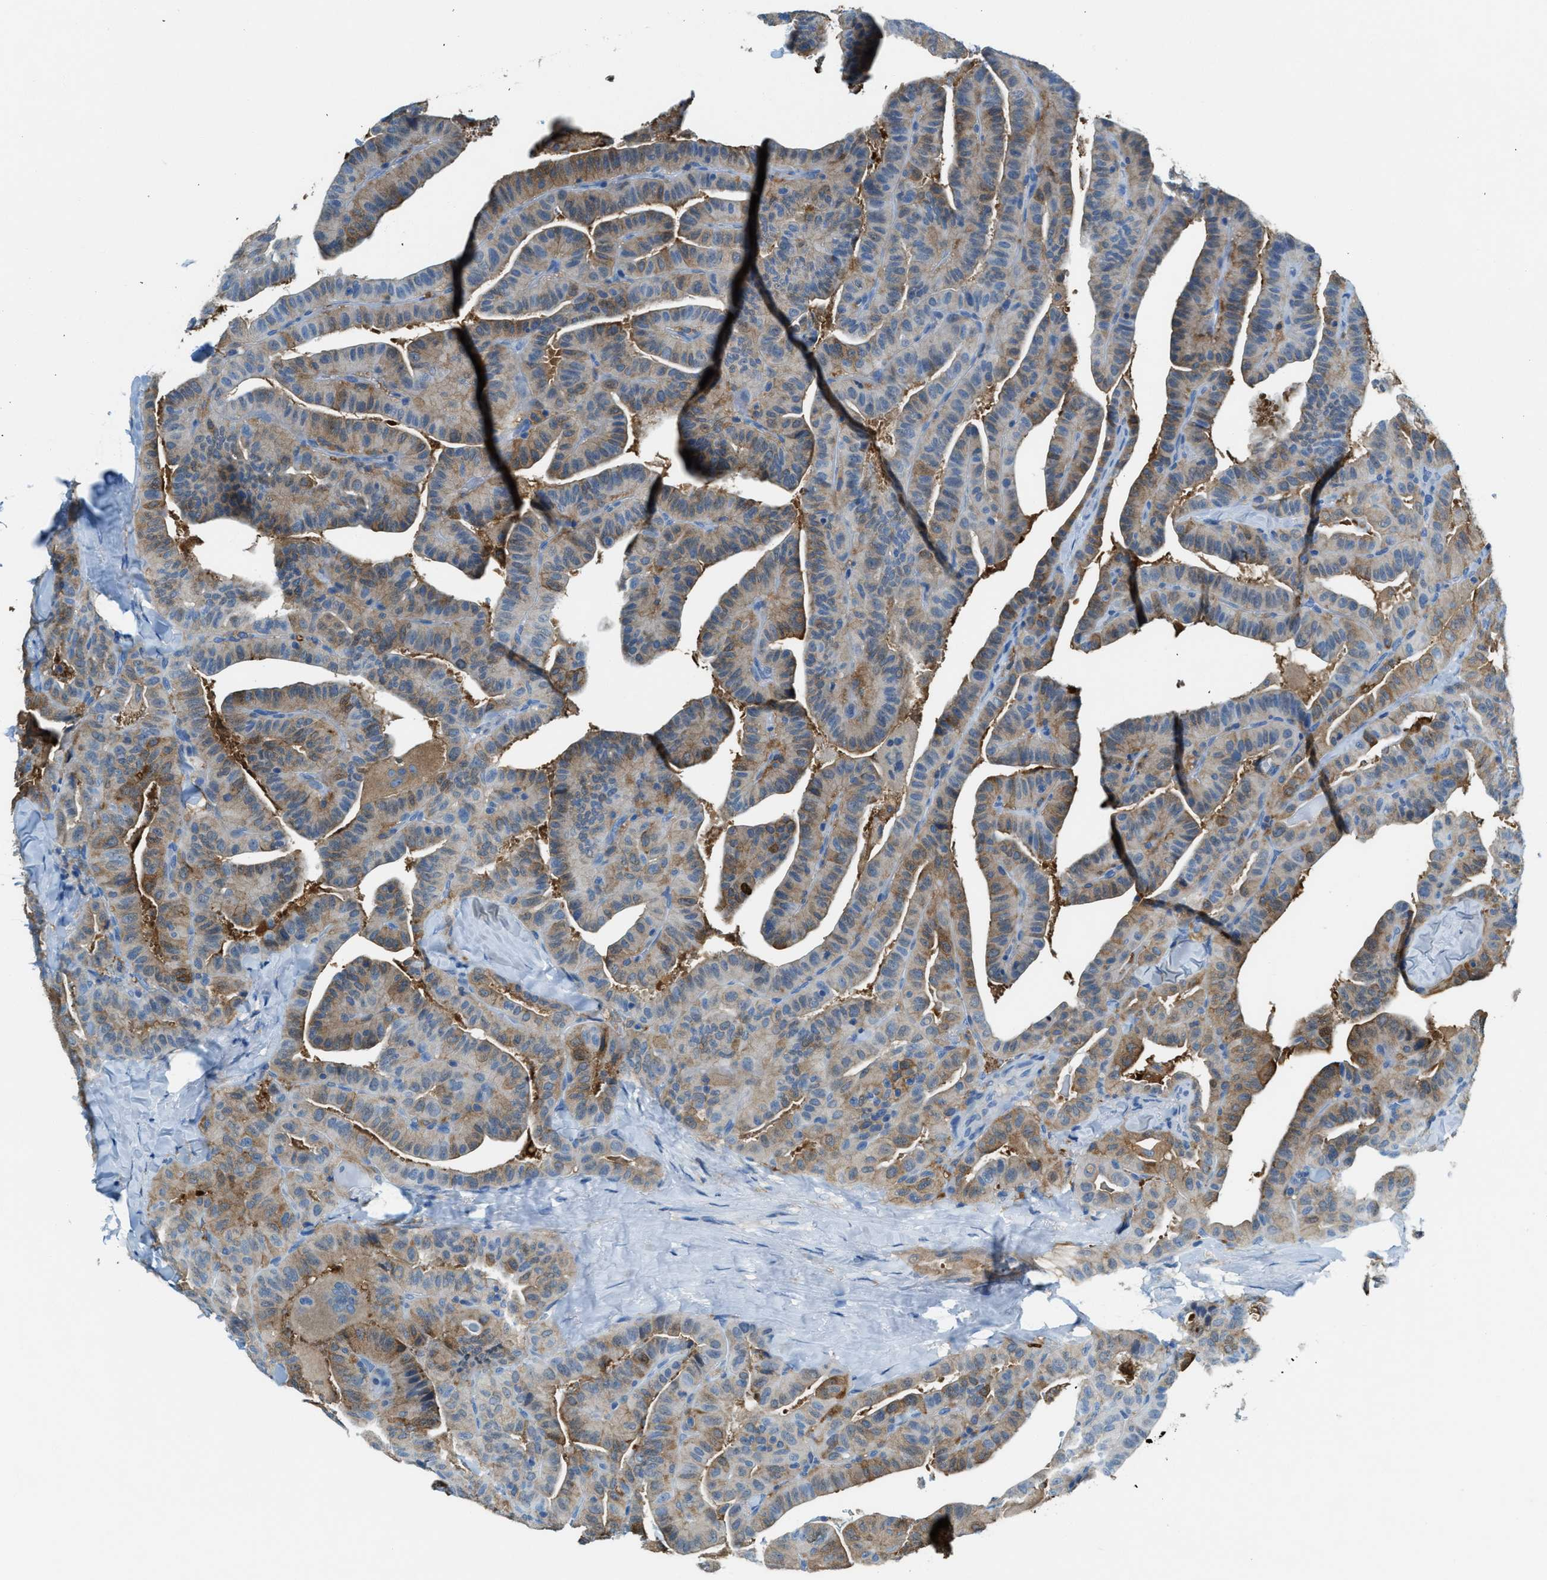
{"staining": {"intensity": "moderate", "quantity": "25%-75%", "location": "cytoplasmic/membranous"}, "tissue": "thyroid cancer", "cell_type": "Tumor cells", "image_type": "cancer", "snomed": [{"axis": "morphology", "description": "Papillary adenocarcinoma, NOS"}, {"axis": "topography", "description": "Thyroid gland"}], "caption": "A medium amount of moderate cytoplasmic/membranous expression is appreciated in about 25%-75% of tumor cells in thyroid cancer (papillary adenocarcinoma) tissue. (Stains: DAB in brown, nuclei in blue, Microscopy: brightfield microscopy at high magnification).", "gene": "MATCAP2", "patient": {"sex": "male", "age": 77}}